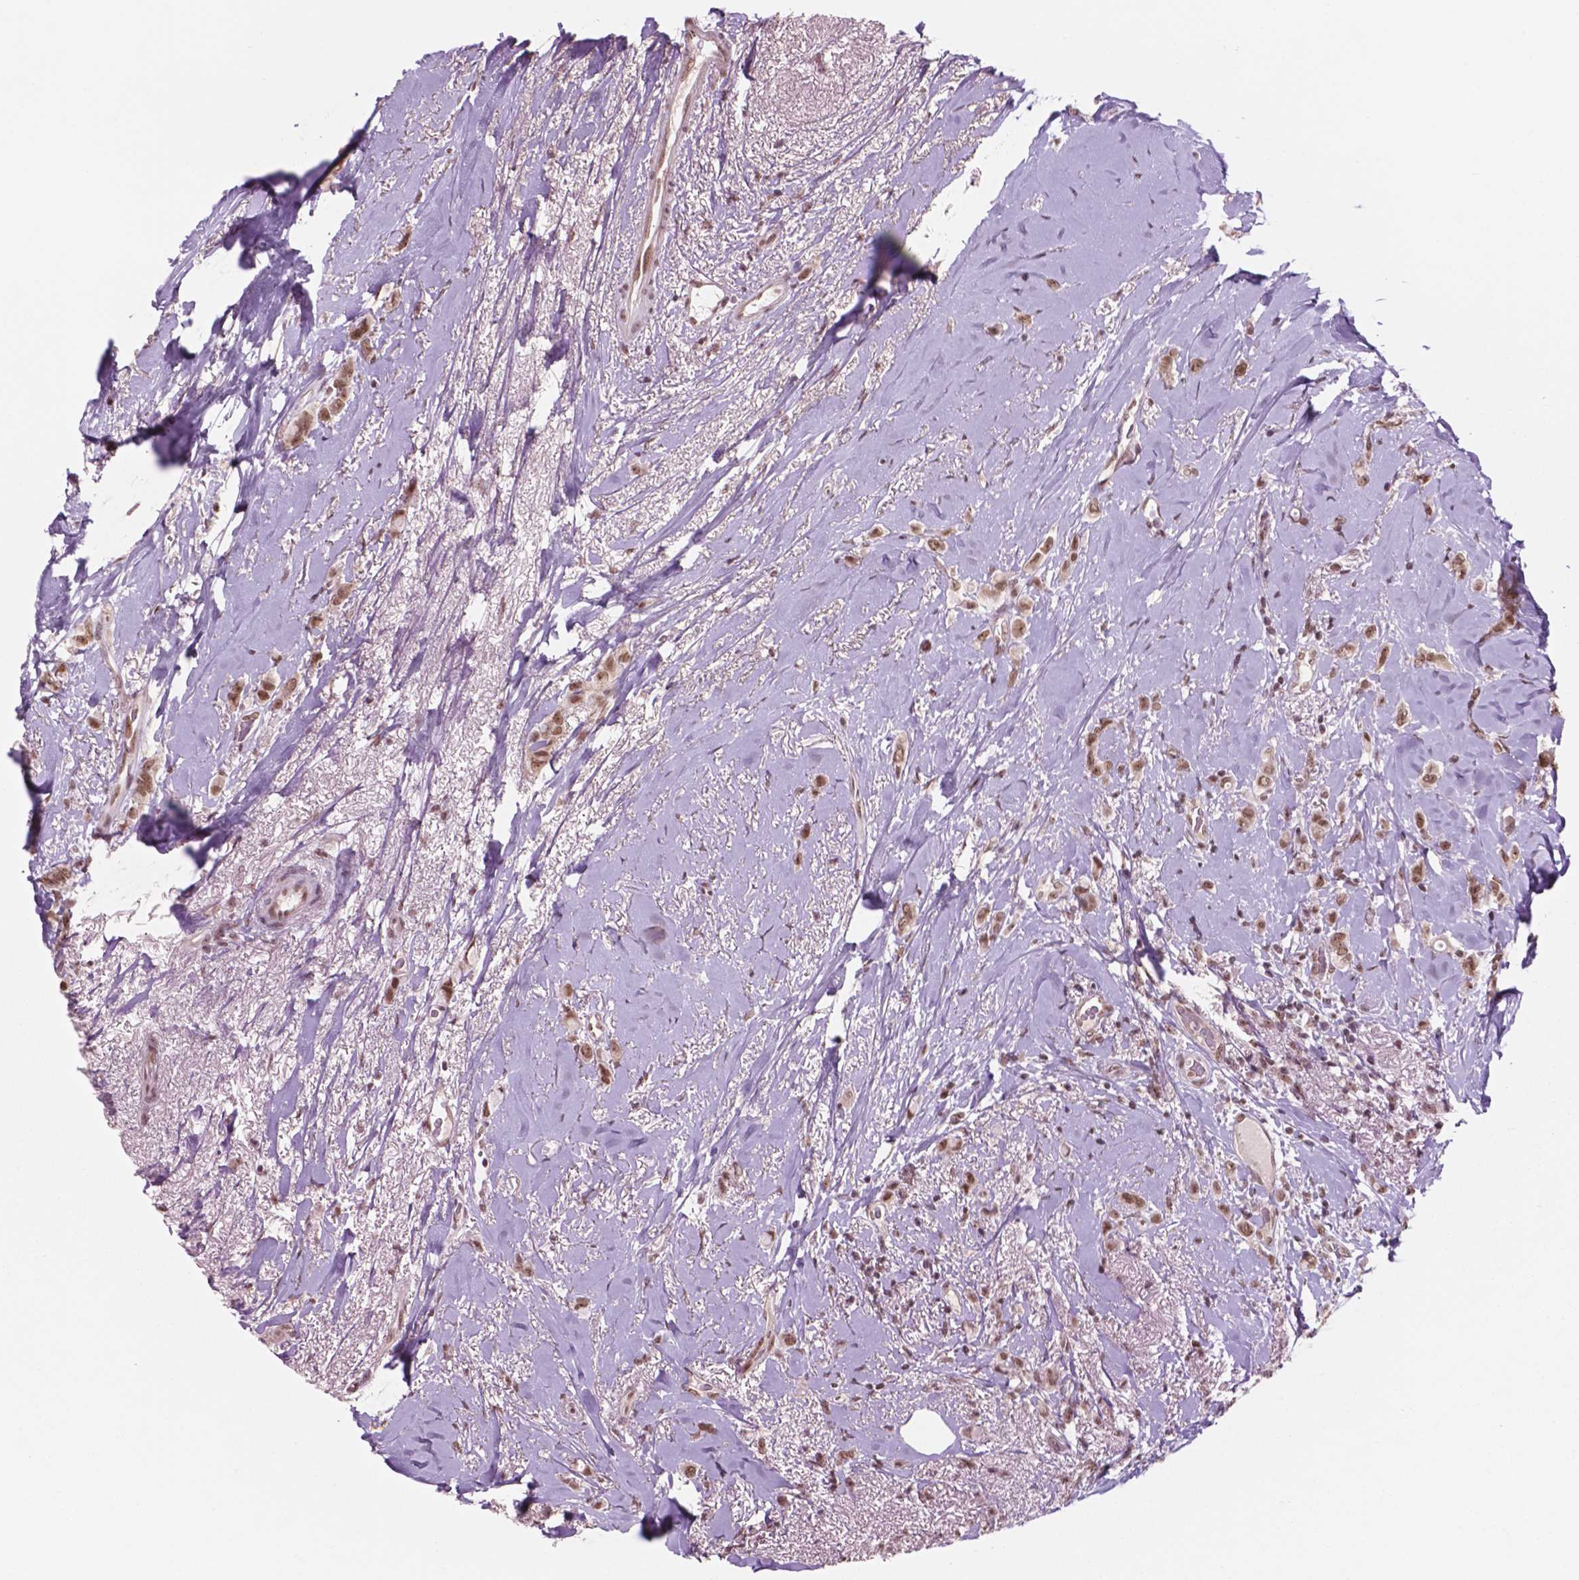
{"staining": {"intensity": "moderate", "quantity": ">75%", "location": "nuclear"}, "tissue": "breast cancer", "cell_type": "Tumor cells", "image_type": "cancer", "snomed": [{"axis": "morphology", "description": "Lobular carcinoma"}, {"axis": "topography", "description": "Breast"}], "caption": "IHC micrograph of breast cancer stained for a protein (brown), which reveals medium levels of moderate nuclear staining in about >75% of tumor cells.", "gene": "POLR2E", "patient": {"sex": "female", "age": 66}}